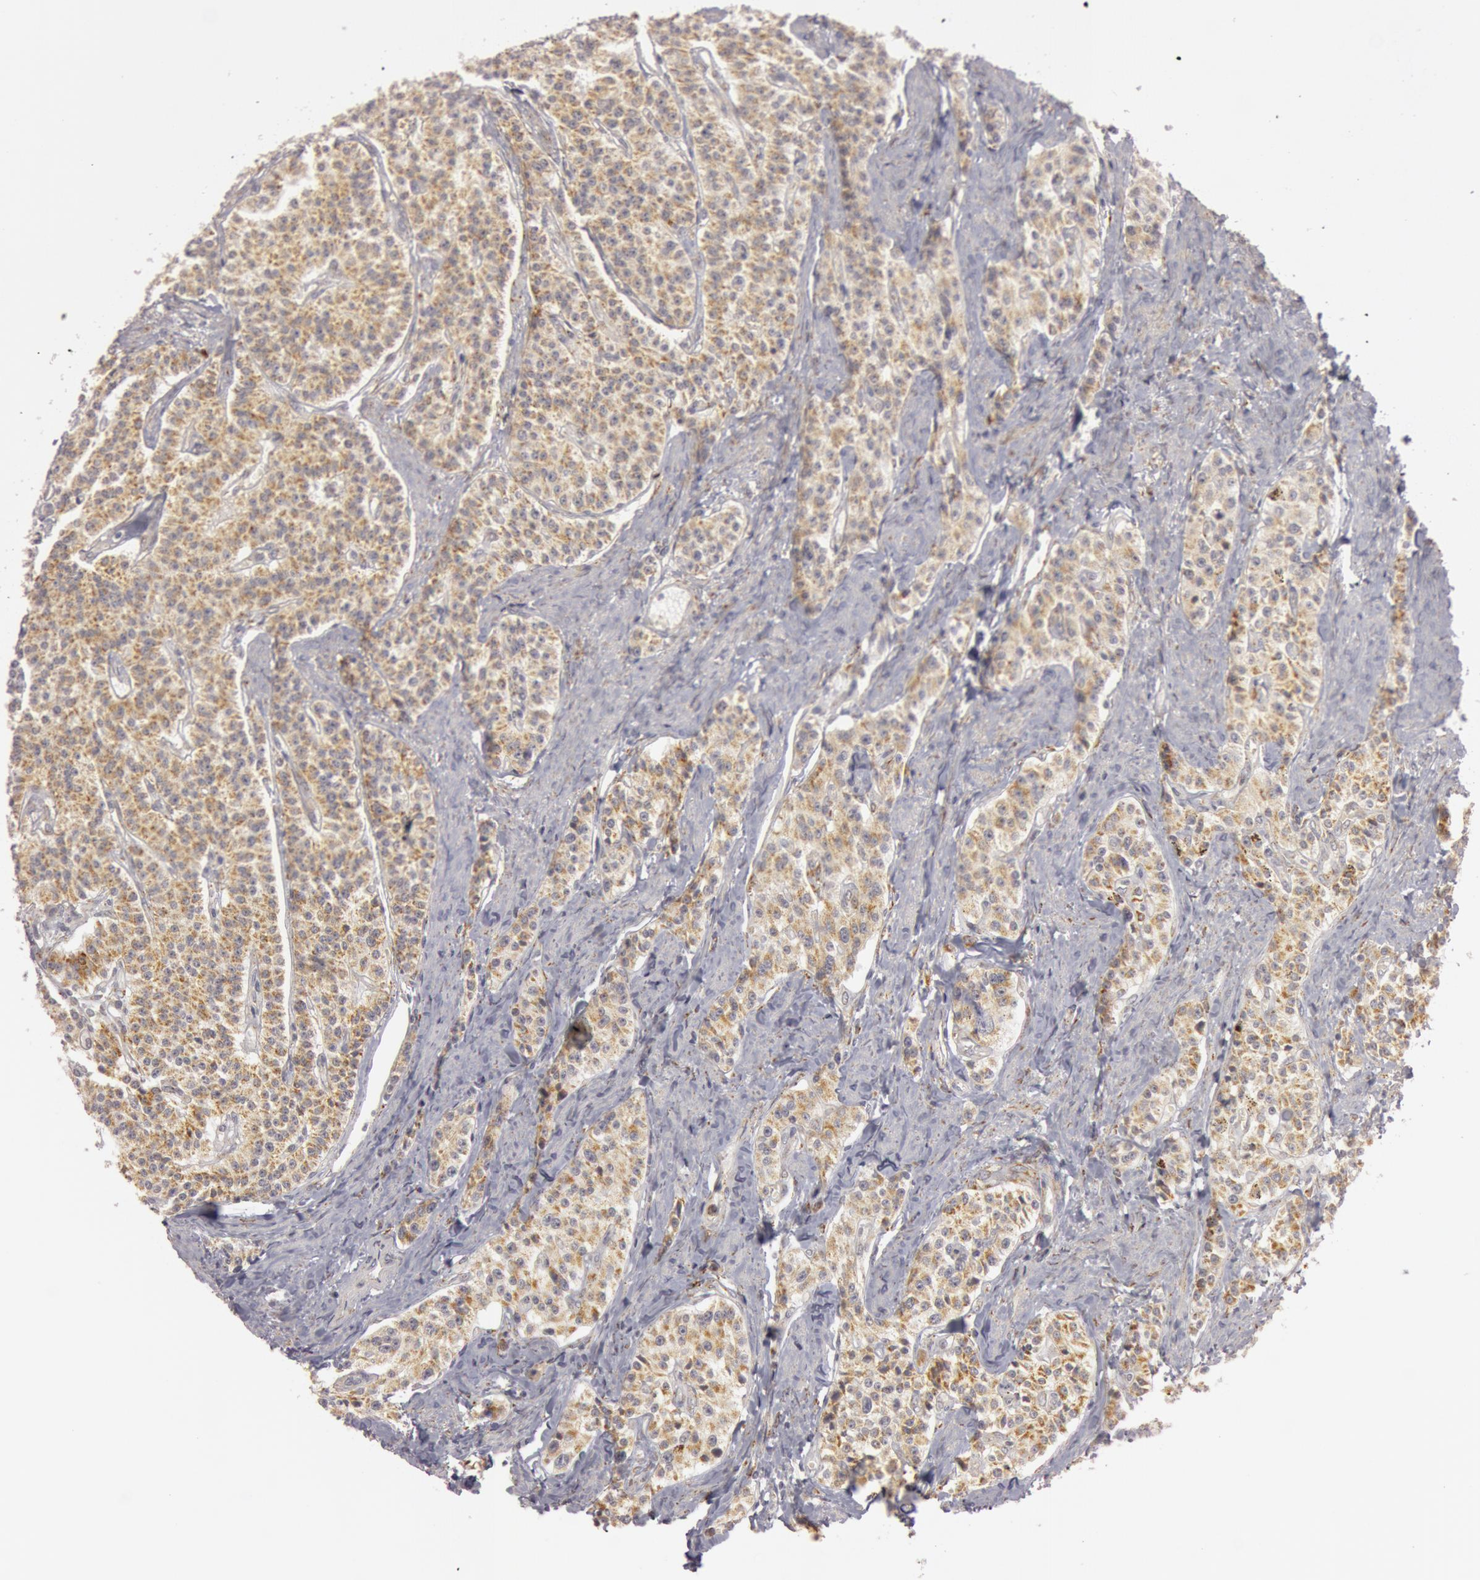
{"staining": {"intensity": "weak", "quantity": ">75%", "location": "cytoplasmic/membranous"}, "tissue": "carcinoid", "cell_type": "Tumor cells", "image_type": "cancer", "snomed": [{"axis": "morphology", "description": "Carcinoid, malignant, NOS"}, {"axis": "topography", "description": "Stomach"}], "caption": "Protein staining by immunohistochemistry demonstrates weak cytoplasmic/membranous staining in about >75% of tumor cells in carcinoid.", "gene": "C7", "patient": {"sex": "female", "age": 76}}